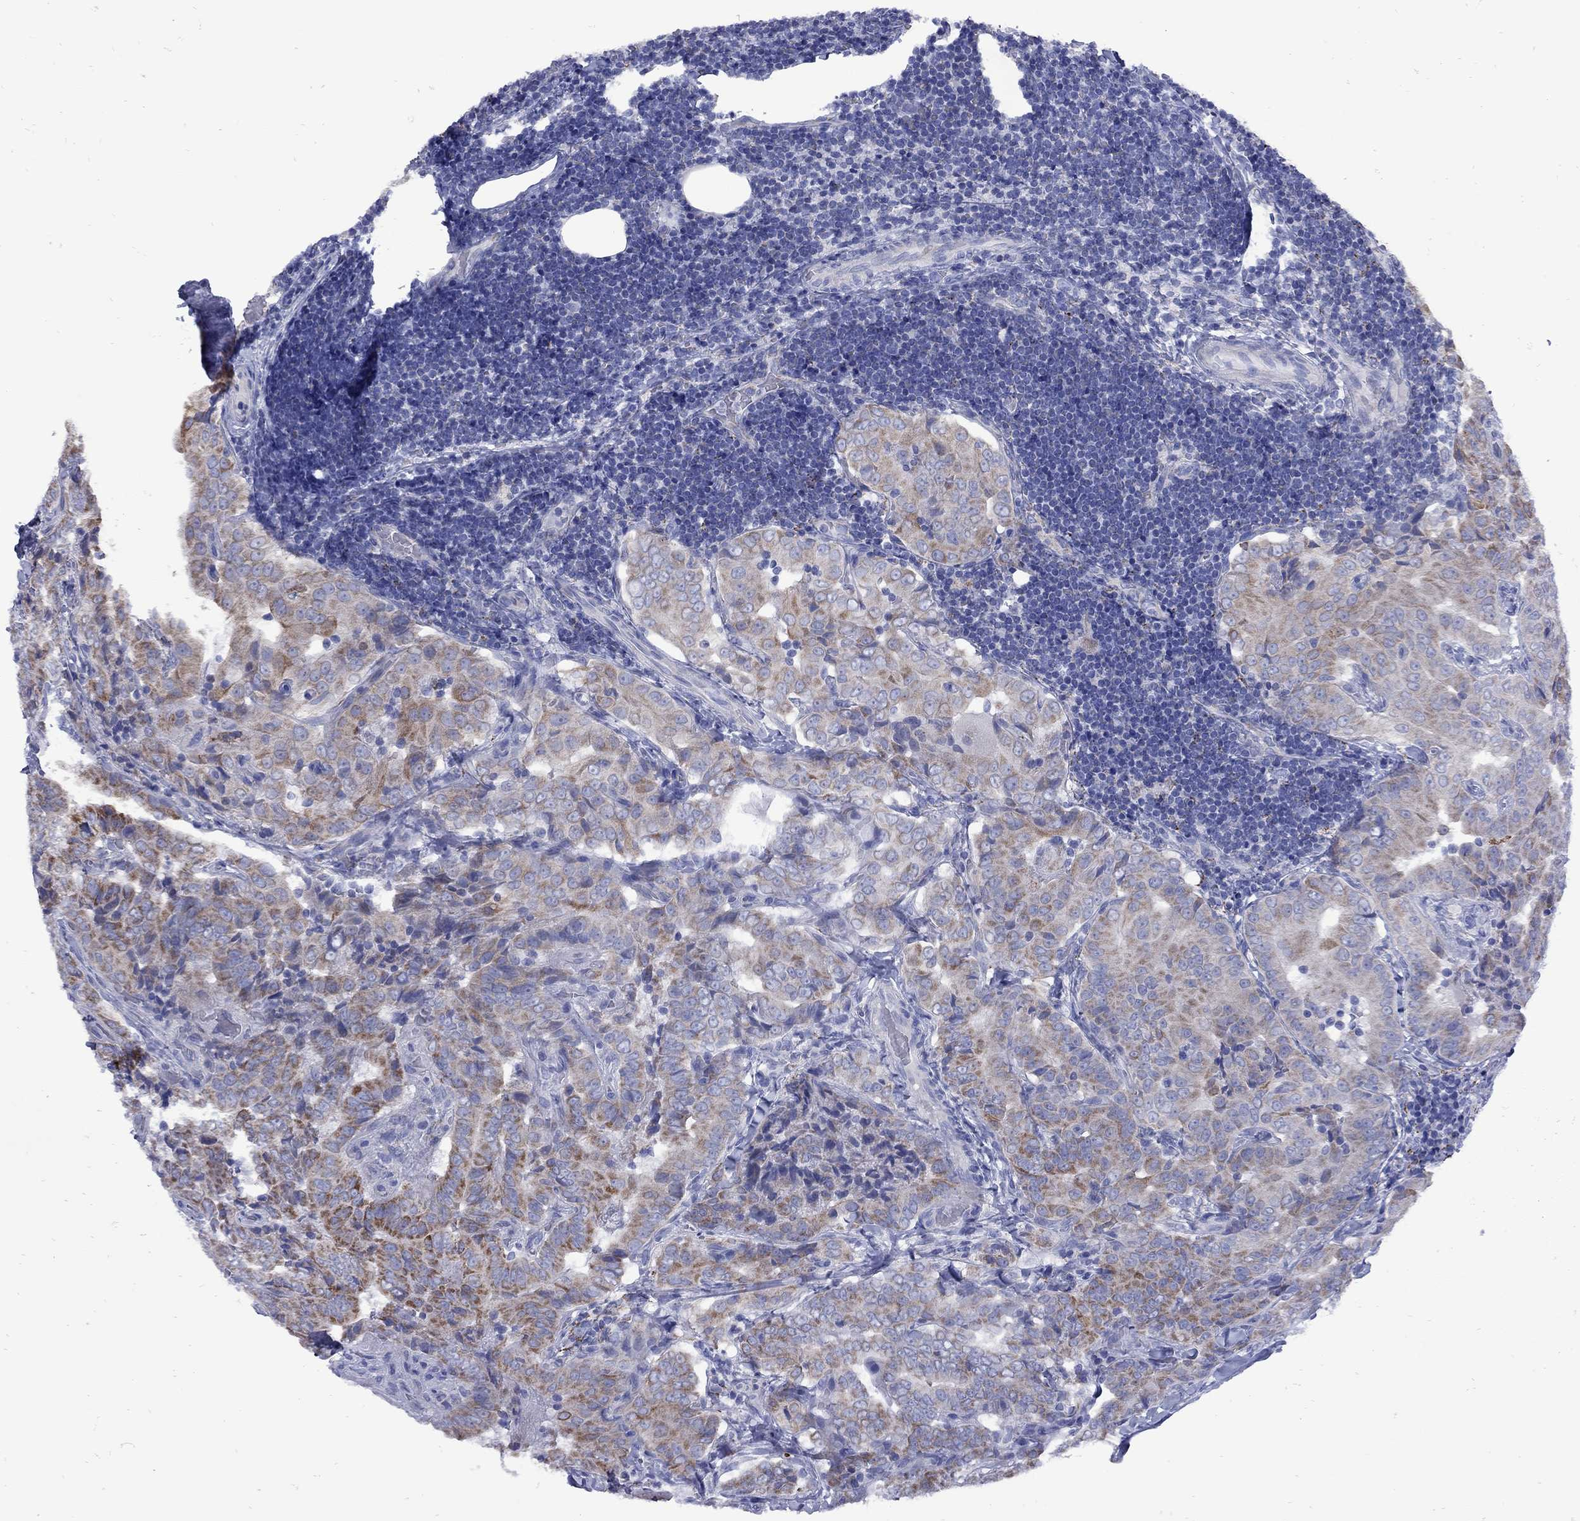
{"staining": {"intensity": "strong", "quantity": "25%-75%", "location": "cytoplasmic/membranous"}, "tissue": "thyroid cancer", "cell_type": "Tumor cells", "image_type": "cancer", "snomed": [{"axis": "morphology", "description": "Papillary adenocarcinoma, NOS"}, {"axis": "topography", "description": "Thyroid gland"}], "caption": "Immunohistochemical staining of human thyroid cancer exhibits high levels of strong cytoplasmic/membranous staining in about 25%-75% of tumor cells.", "gene": "SESTD1", "patient": {"sex": "male", "age": 61}}